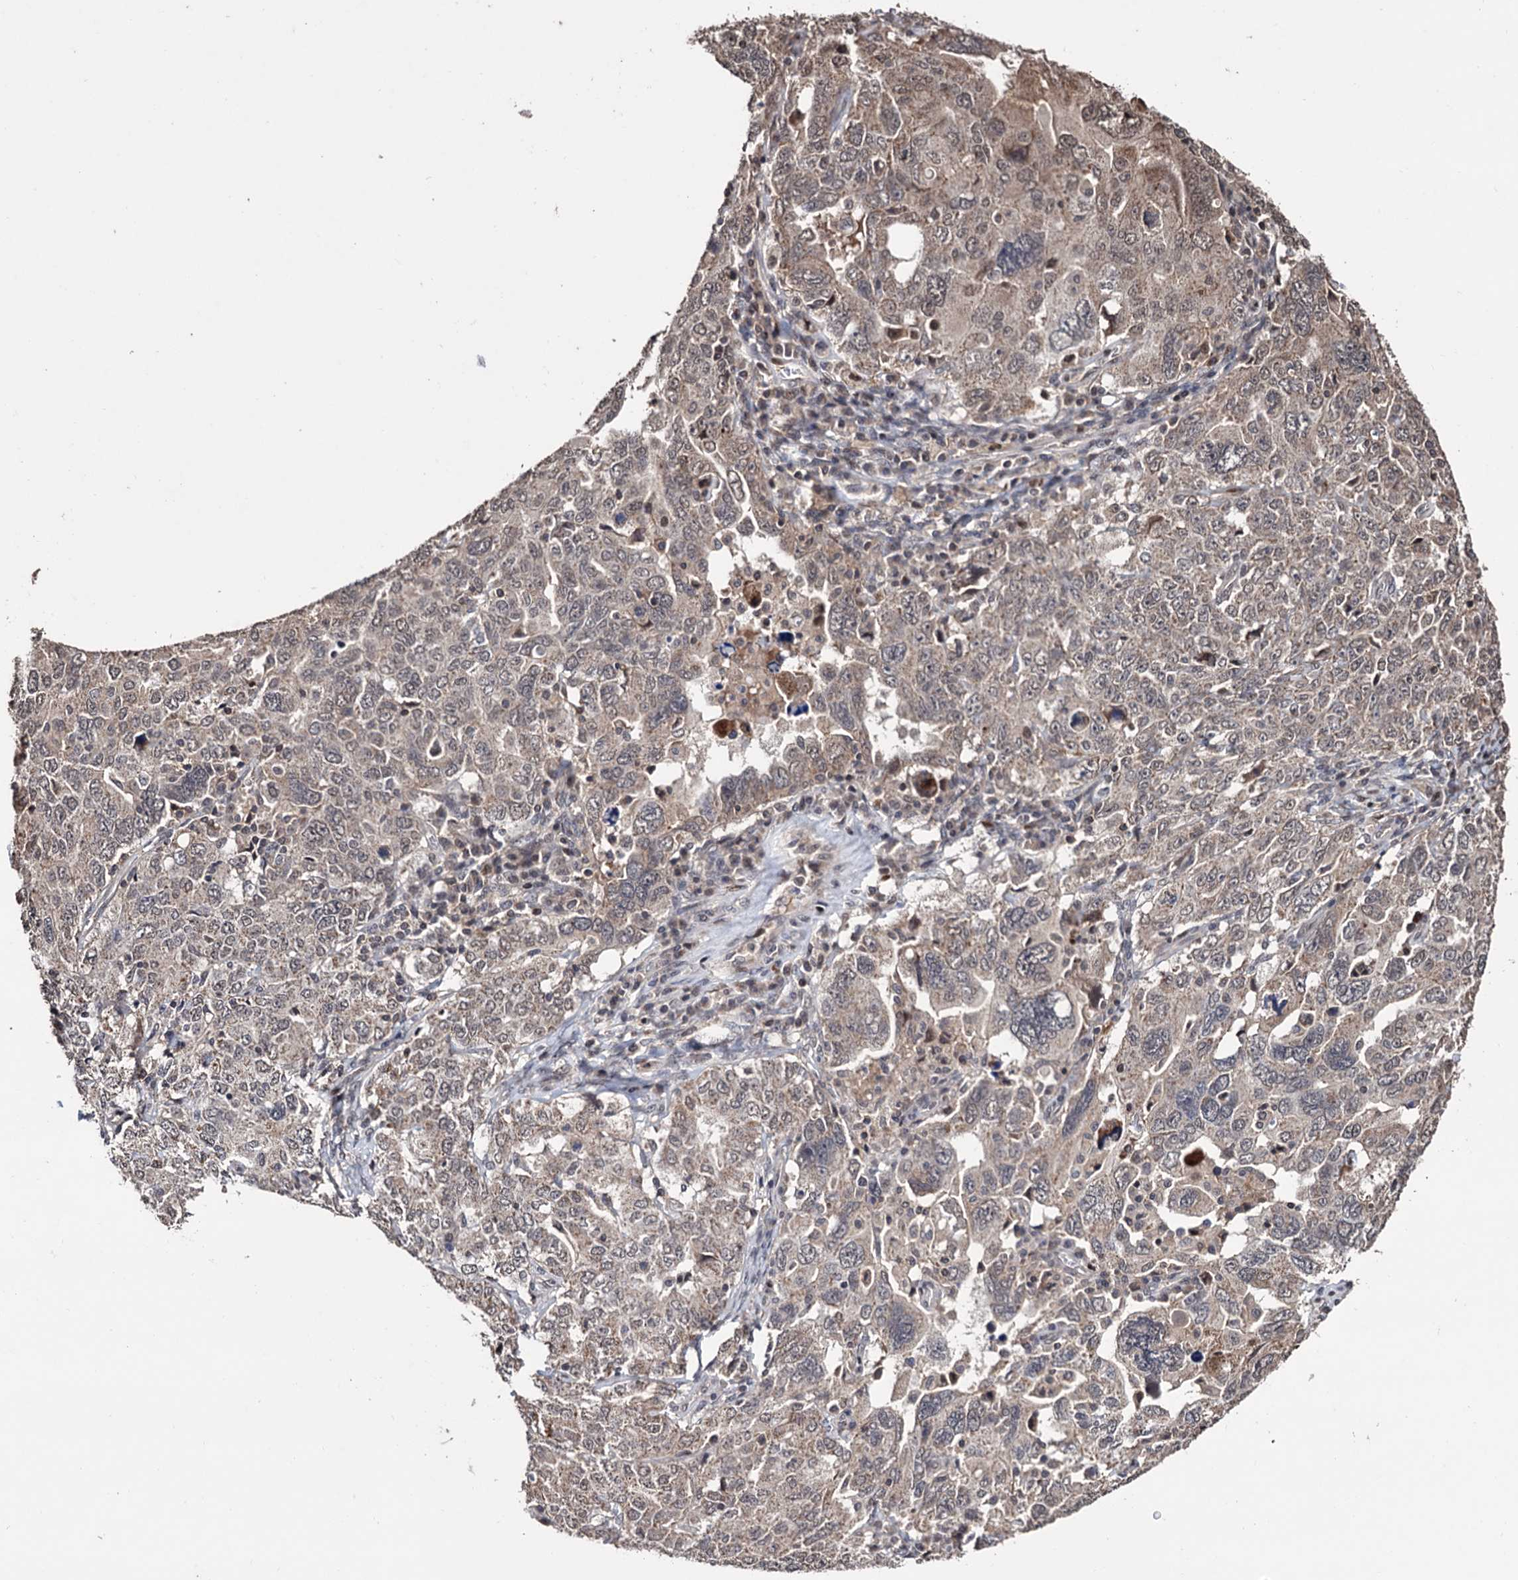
{"staining": {"intensity": "weak", "quantity": "<25%", "location": "cytoplasmic/membranous"}, "tissue": "ovarian cancer", "cell_type": "Tumor cells", "image_type": "cancer", "snomed": [{"axis": "morphology", "description": "Carcinoma, endometroid"}, {"axis": "topography", "description": "Ovary"}], "caption": "The image displays no significant positivity in tumor cells of ovarian endometroid carcinoma.", "gene": "KLF5", "patient": {"sex": "female", "age": 62}}